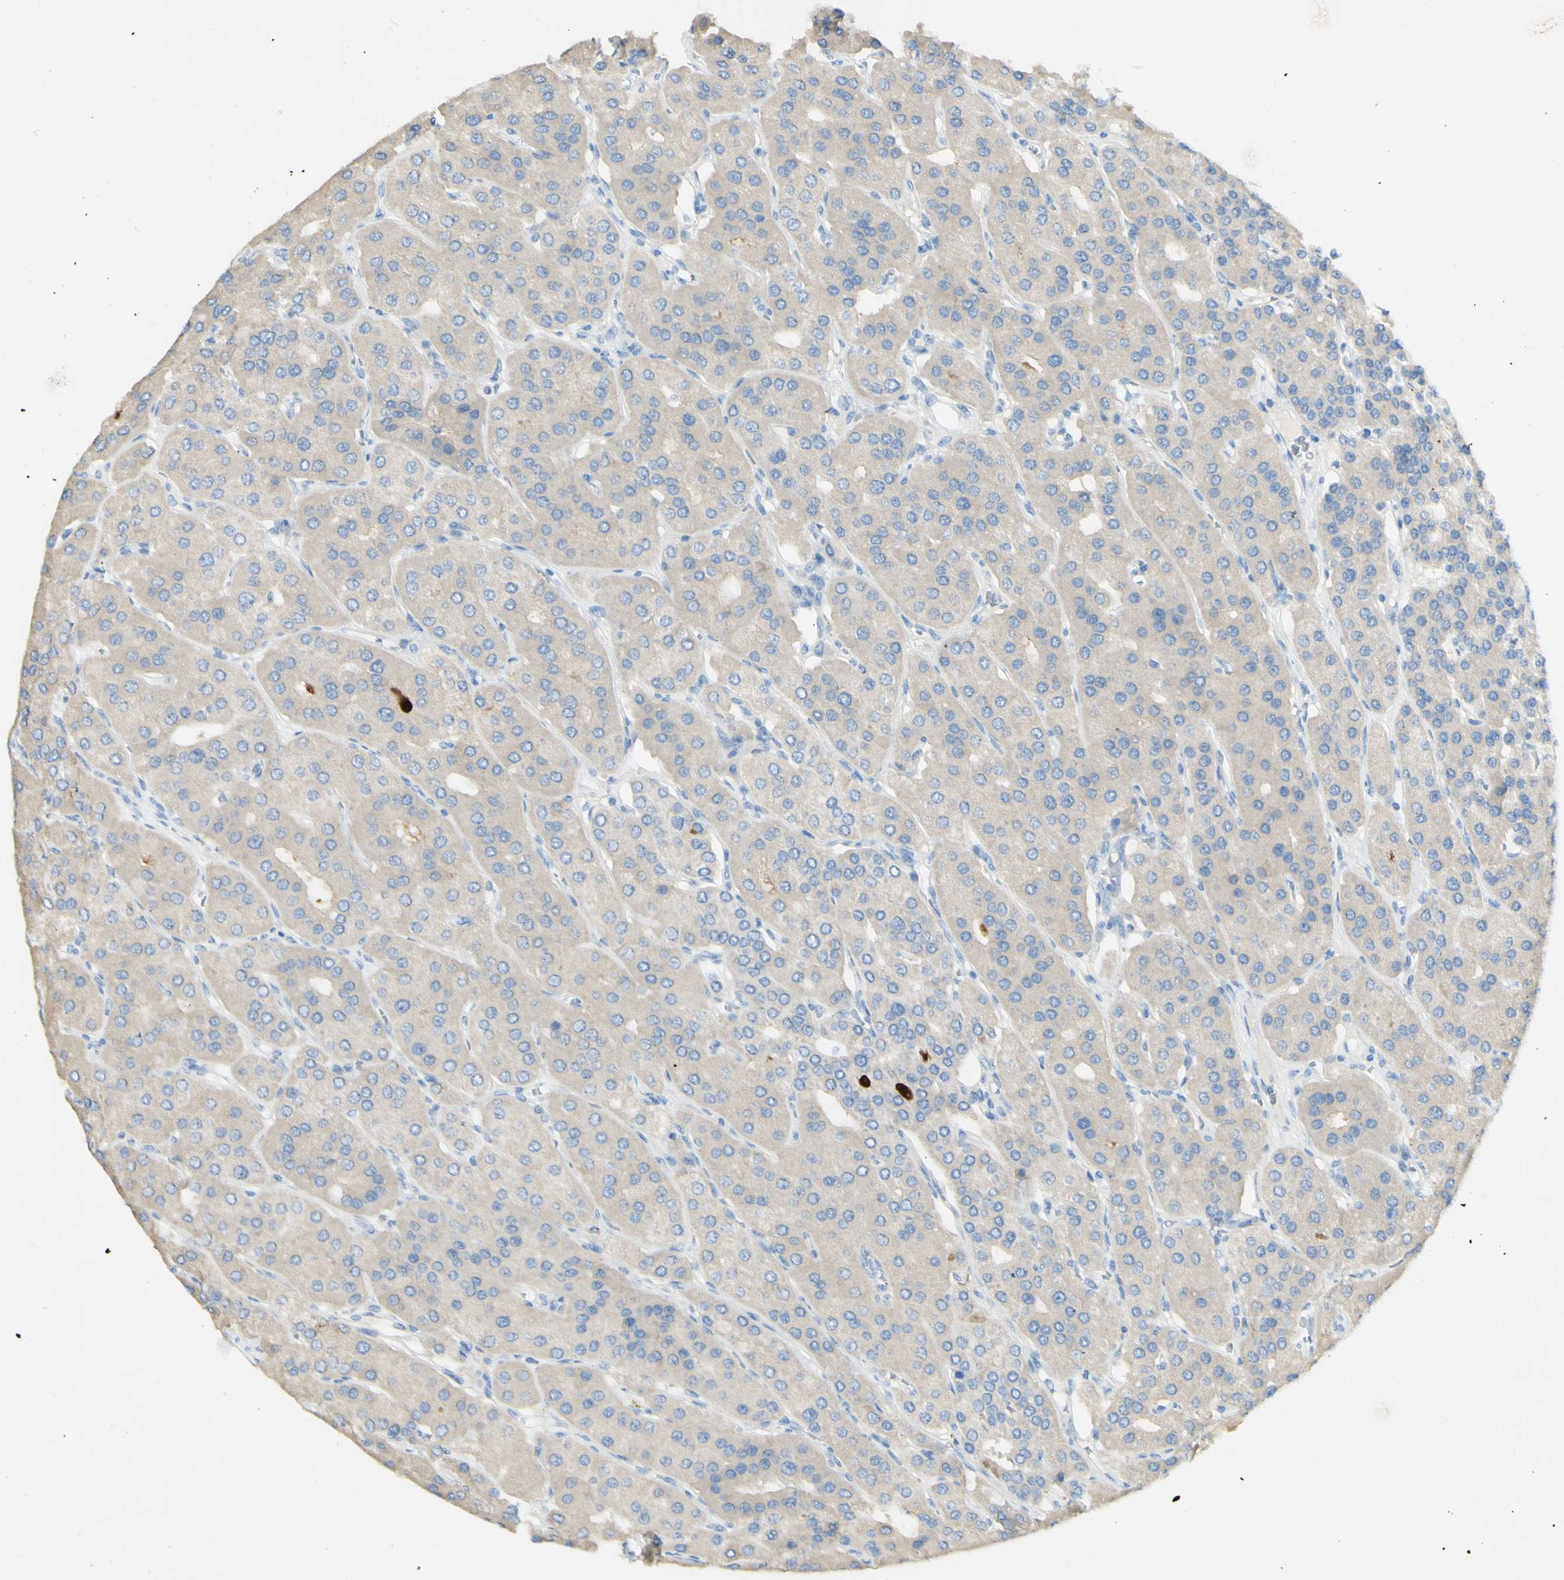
{"staining": {"intensity": "strong", "quantity": "25%-75%", "location": "cytoplasmic/membranous"}, "tissue": "parathyroid gland", "cell_type": "Glandular cells", "image_type": "normal", "snomed": [{"axis": "morphology", "description": "Normal tissue, NOS"}, {"axis": "morphology", "description": "Adenoma, NOS"}, {"axis": "topography", "description": "Parathyroid gland"}], "caption": "Immunohistochemical staining of unremarkable human parathyroid gland demonstrates high levels of strong cytoplasmic/membranous staining in about 25%-75% of glandular cells.", "gene": "TSPAN1", "patient": {"sex": "female", "age": 86}}